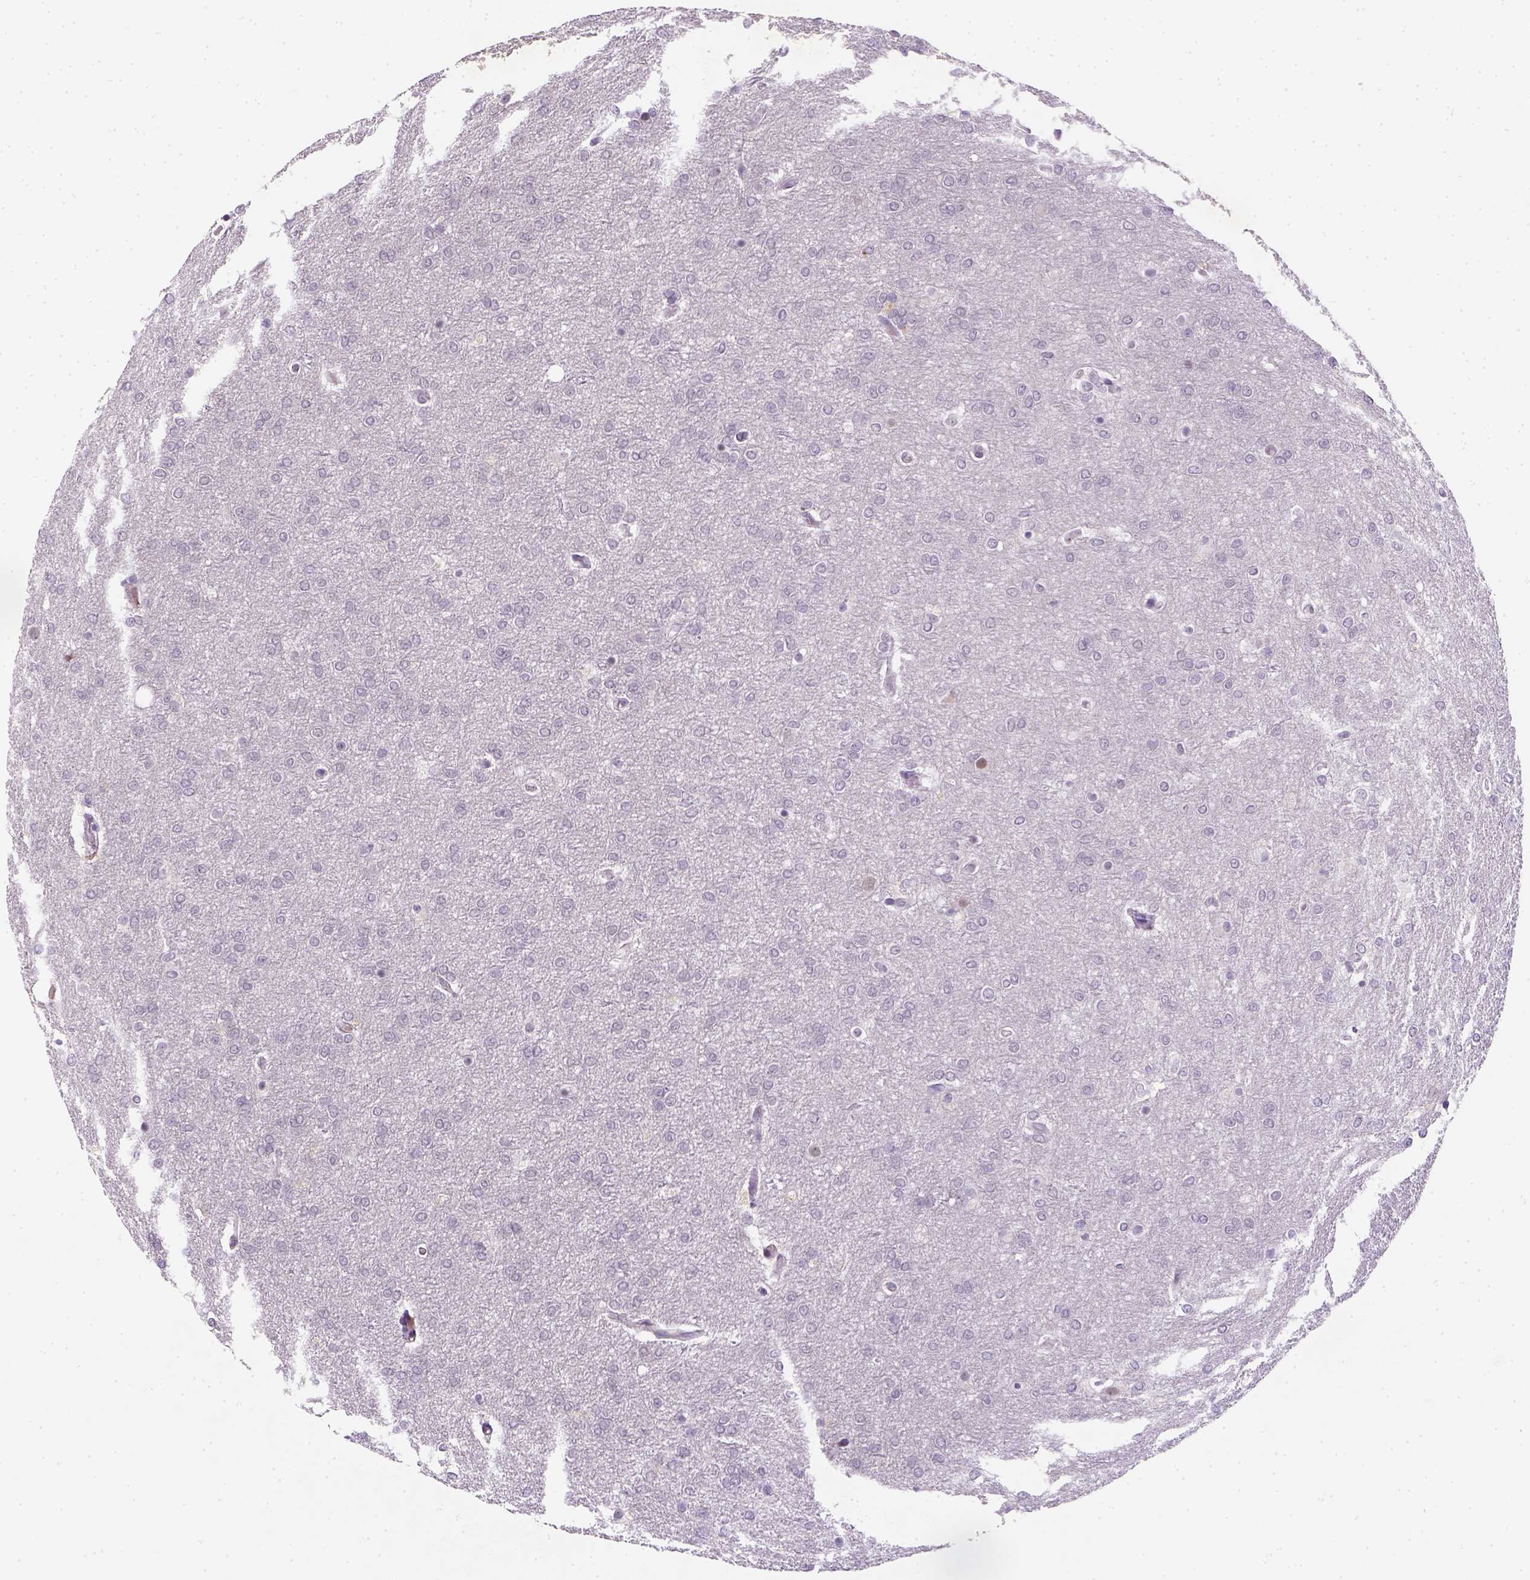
{"staining": {"intensity": "negative", "quantity": "none", "location": "none"}, "tissue": "glioma", "cell_type": "Tumor cells", "image_type": "cancer", "snomed": [{"axis": "morphology", "description": "Glioma, malignant, High grade"}, {"axis": "topography", "description": "Brain"}], "caption": "Immunohistochemistry (IHC) histopathology image of high-grade glioma (malignant) stained for a protein (brown), which reveals no expression in tumor cells.", "gene": "MAGEB3", "patient": {"sex": "female", "age": 61}}